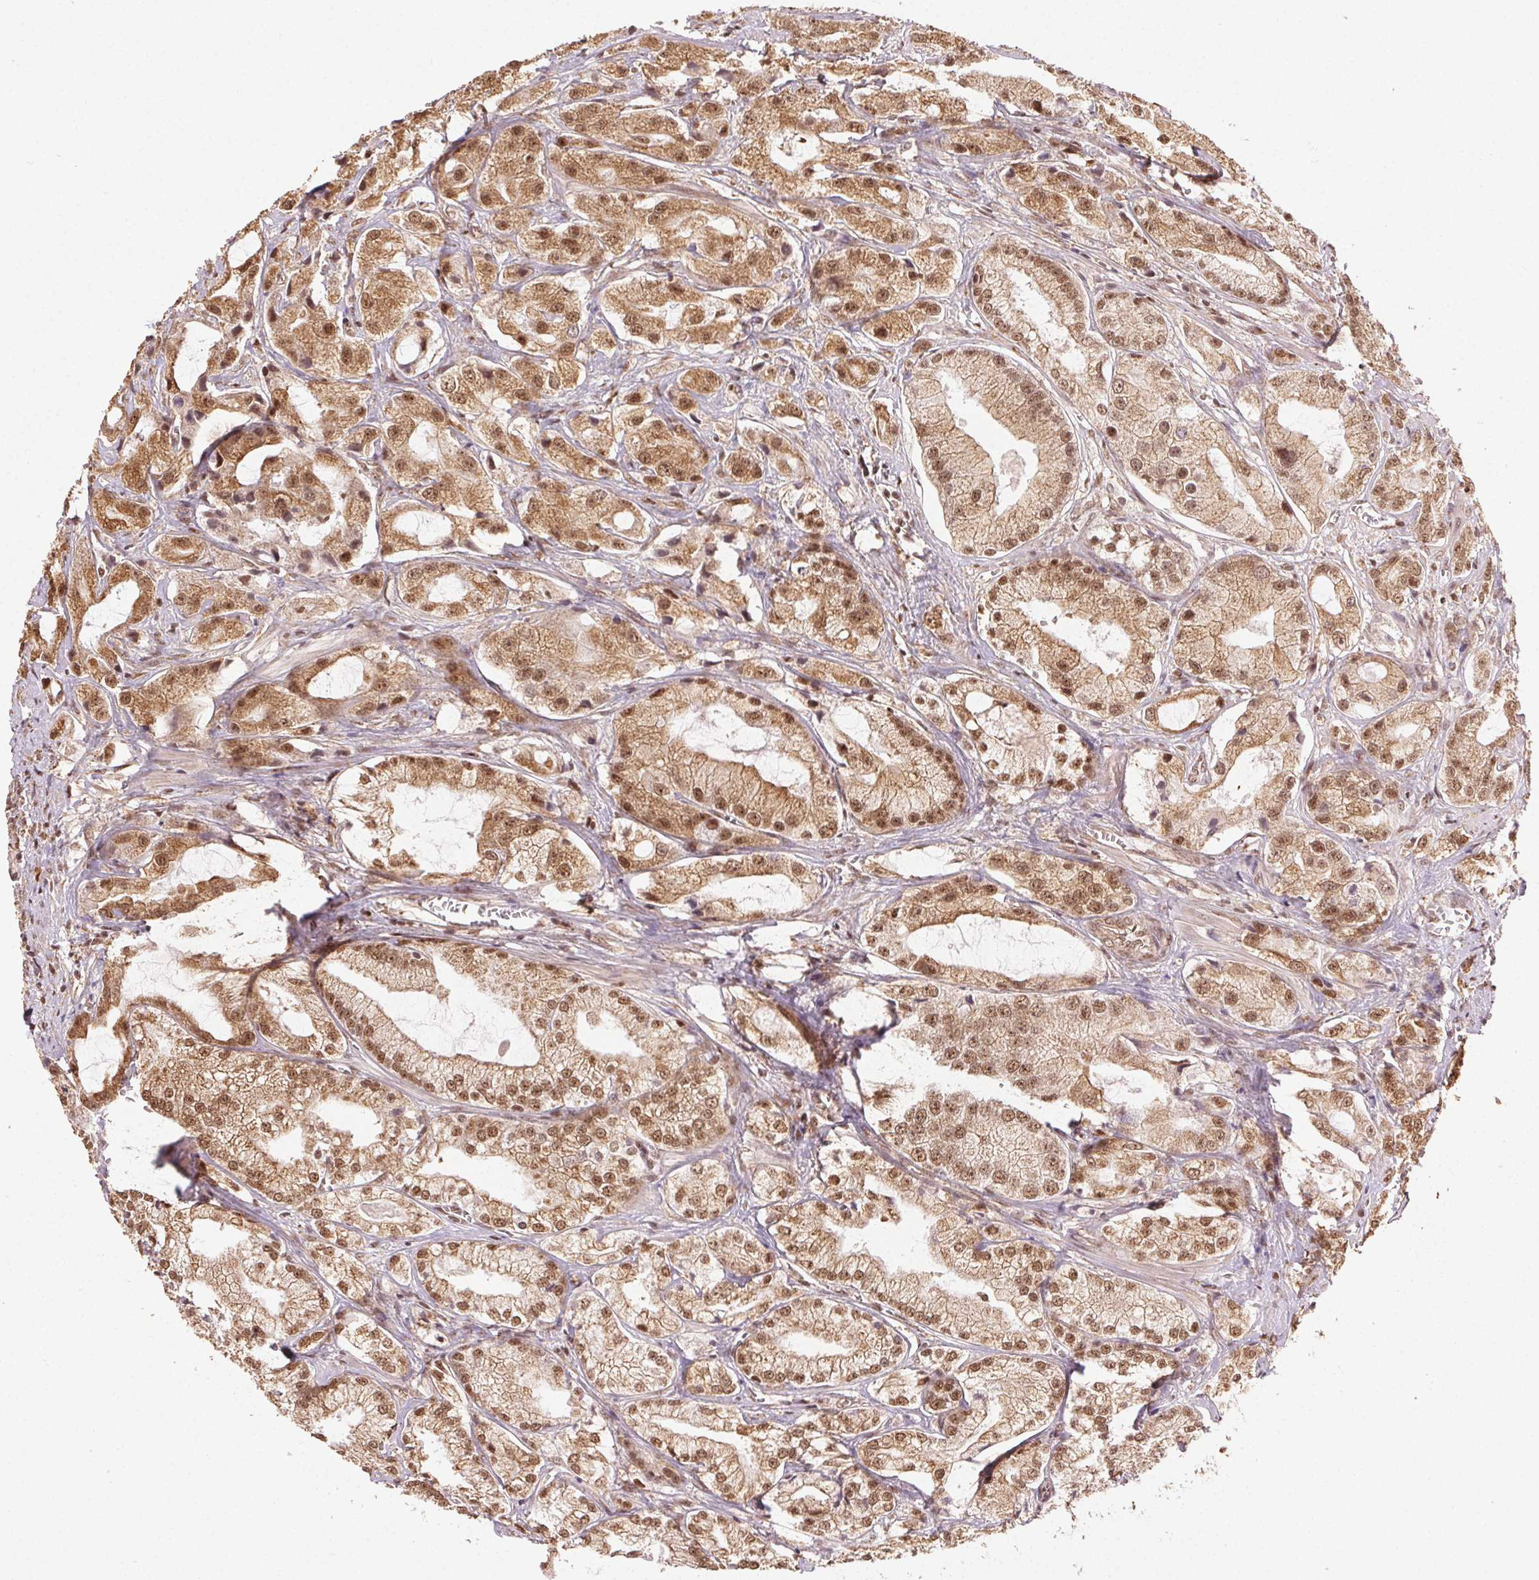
{"staining": {"intensity": "moderate", "quantity": ">75%", "location": "cytoplasmic/membranous,nuclear"}, "tissue": "prostate cancer", "cell_type": "Tumor cells", "image_type": "cancer", "snomed": [{"axis": "morphology", "description": "Adenocarcinoma, High grade"}, {"axis": "topography", "description": "Prostate"}], "caption": "Immunohistochemical staining of human prostate cancer (high-grade adenocarcinoma) exhibits medium levels of moderate cytoplasmic/membranous and nuclear protein staining in about >75% of tumor cells. Nuclei are stained in blue.", "gene": "TREML4", "patient": {"sex": "male", "age": 64}}